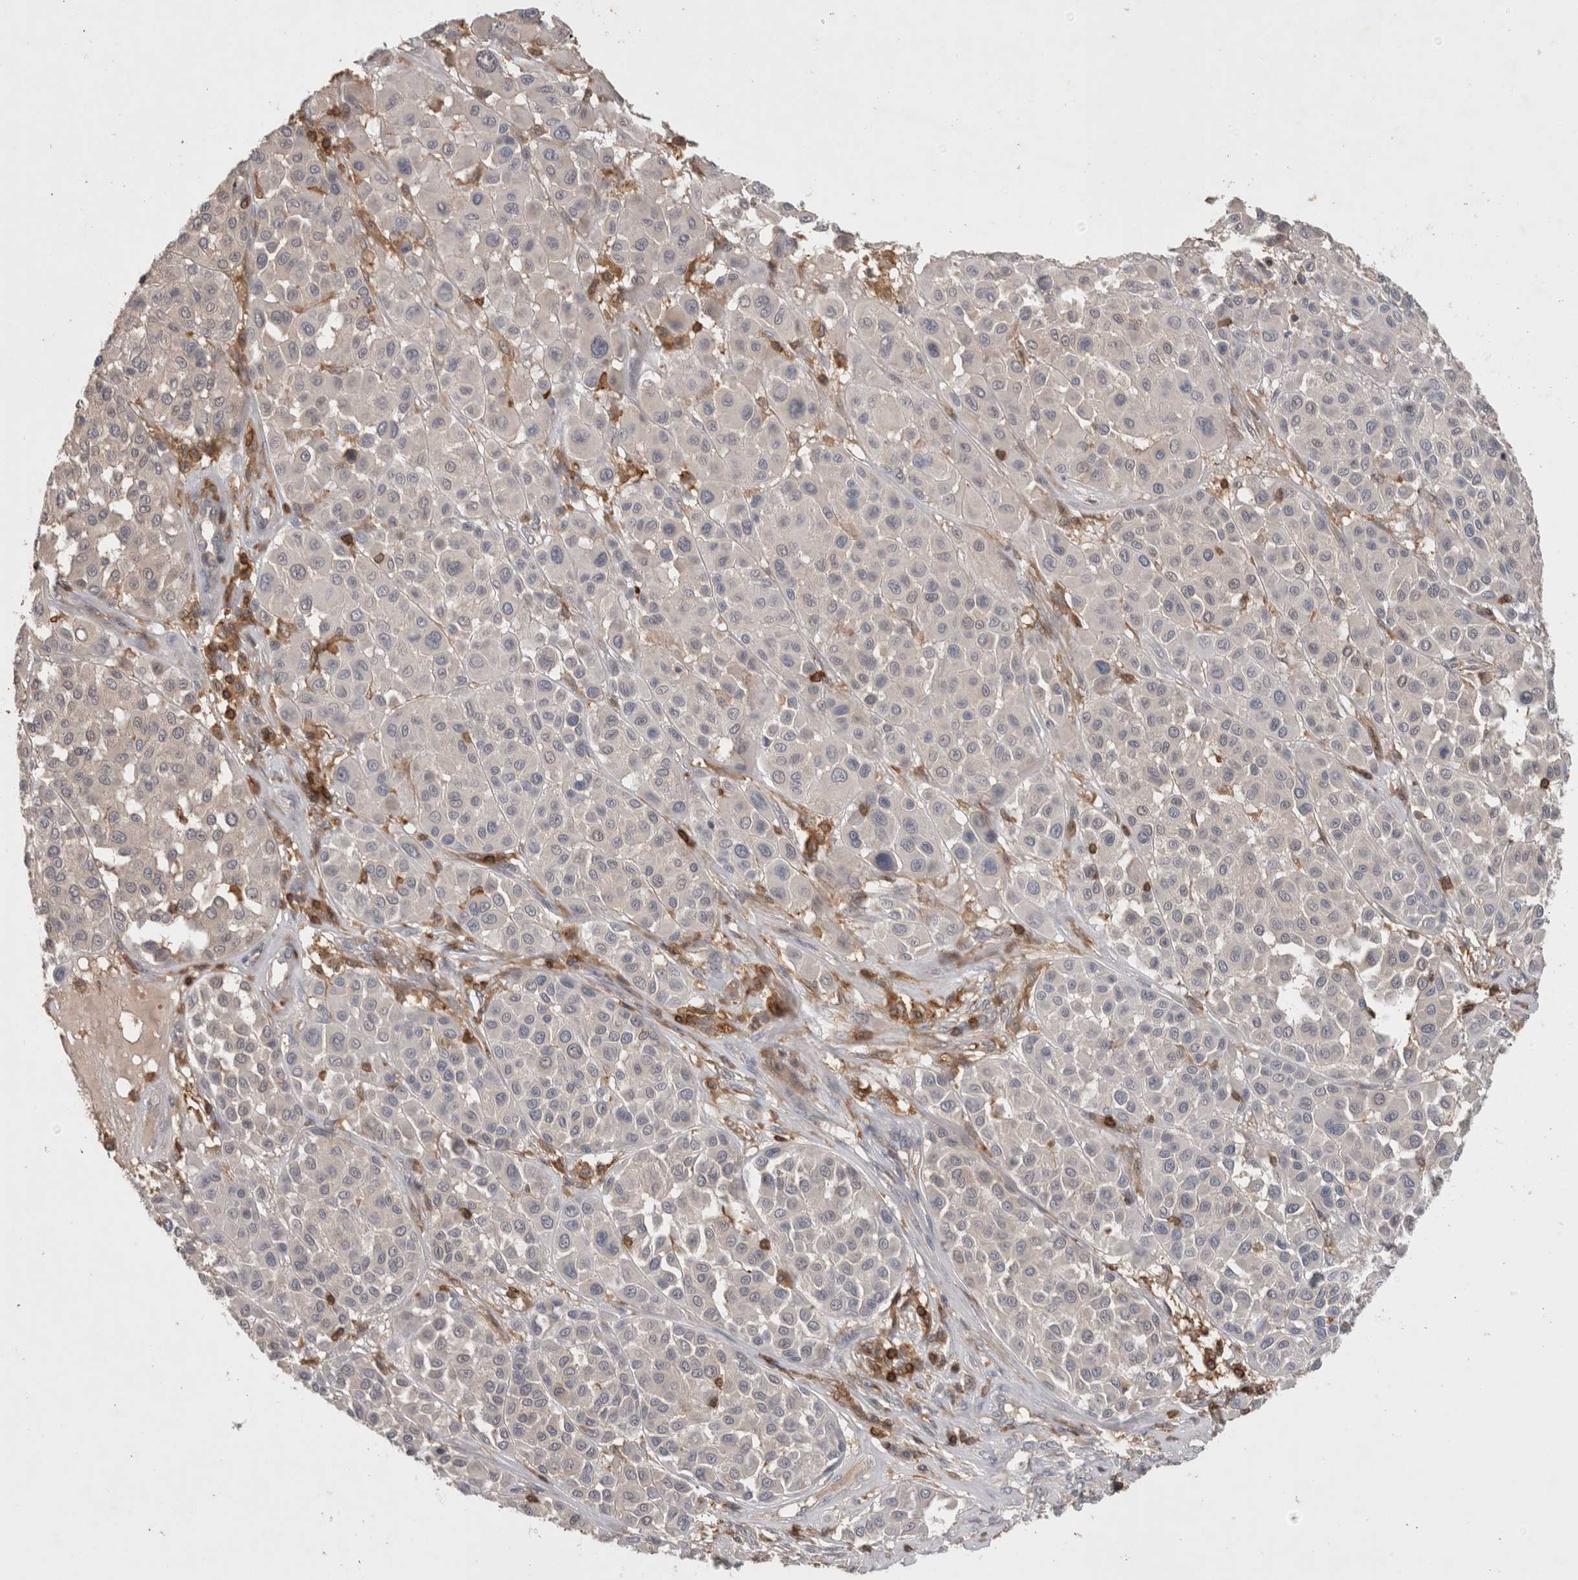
{"staining": {"intensity": "negative", "quantity": "none", "location": "none"}, "tissue": "melanoma", "cell_type": "Tumor cells", "image_type": "cancer", "snomed": [{"axis": "morphology", "description": "Malignant melanoma, Metastatic site"}, {"axis": "topography", "description": "Soft tissue"}], "caption": "Immunohistochemical staining of malignant melanoma (metastatic site) shows no significant staining in tumor cells. (Immunohistochemistry, brightfield microscopy, high magnification).", "gene": "GFRA2", "patient": {"sex": "male", "age": 41}}